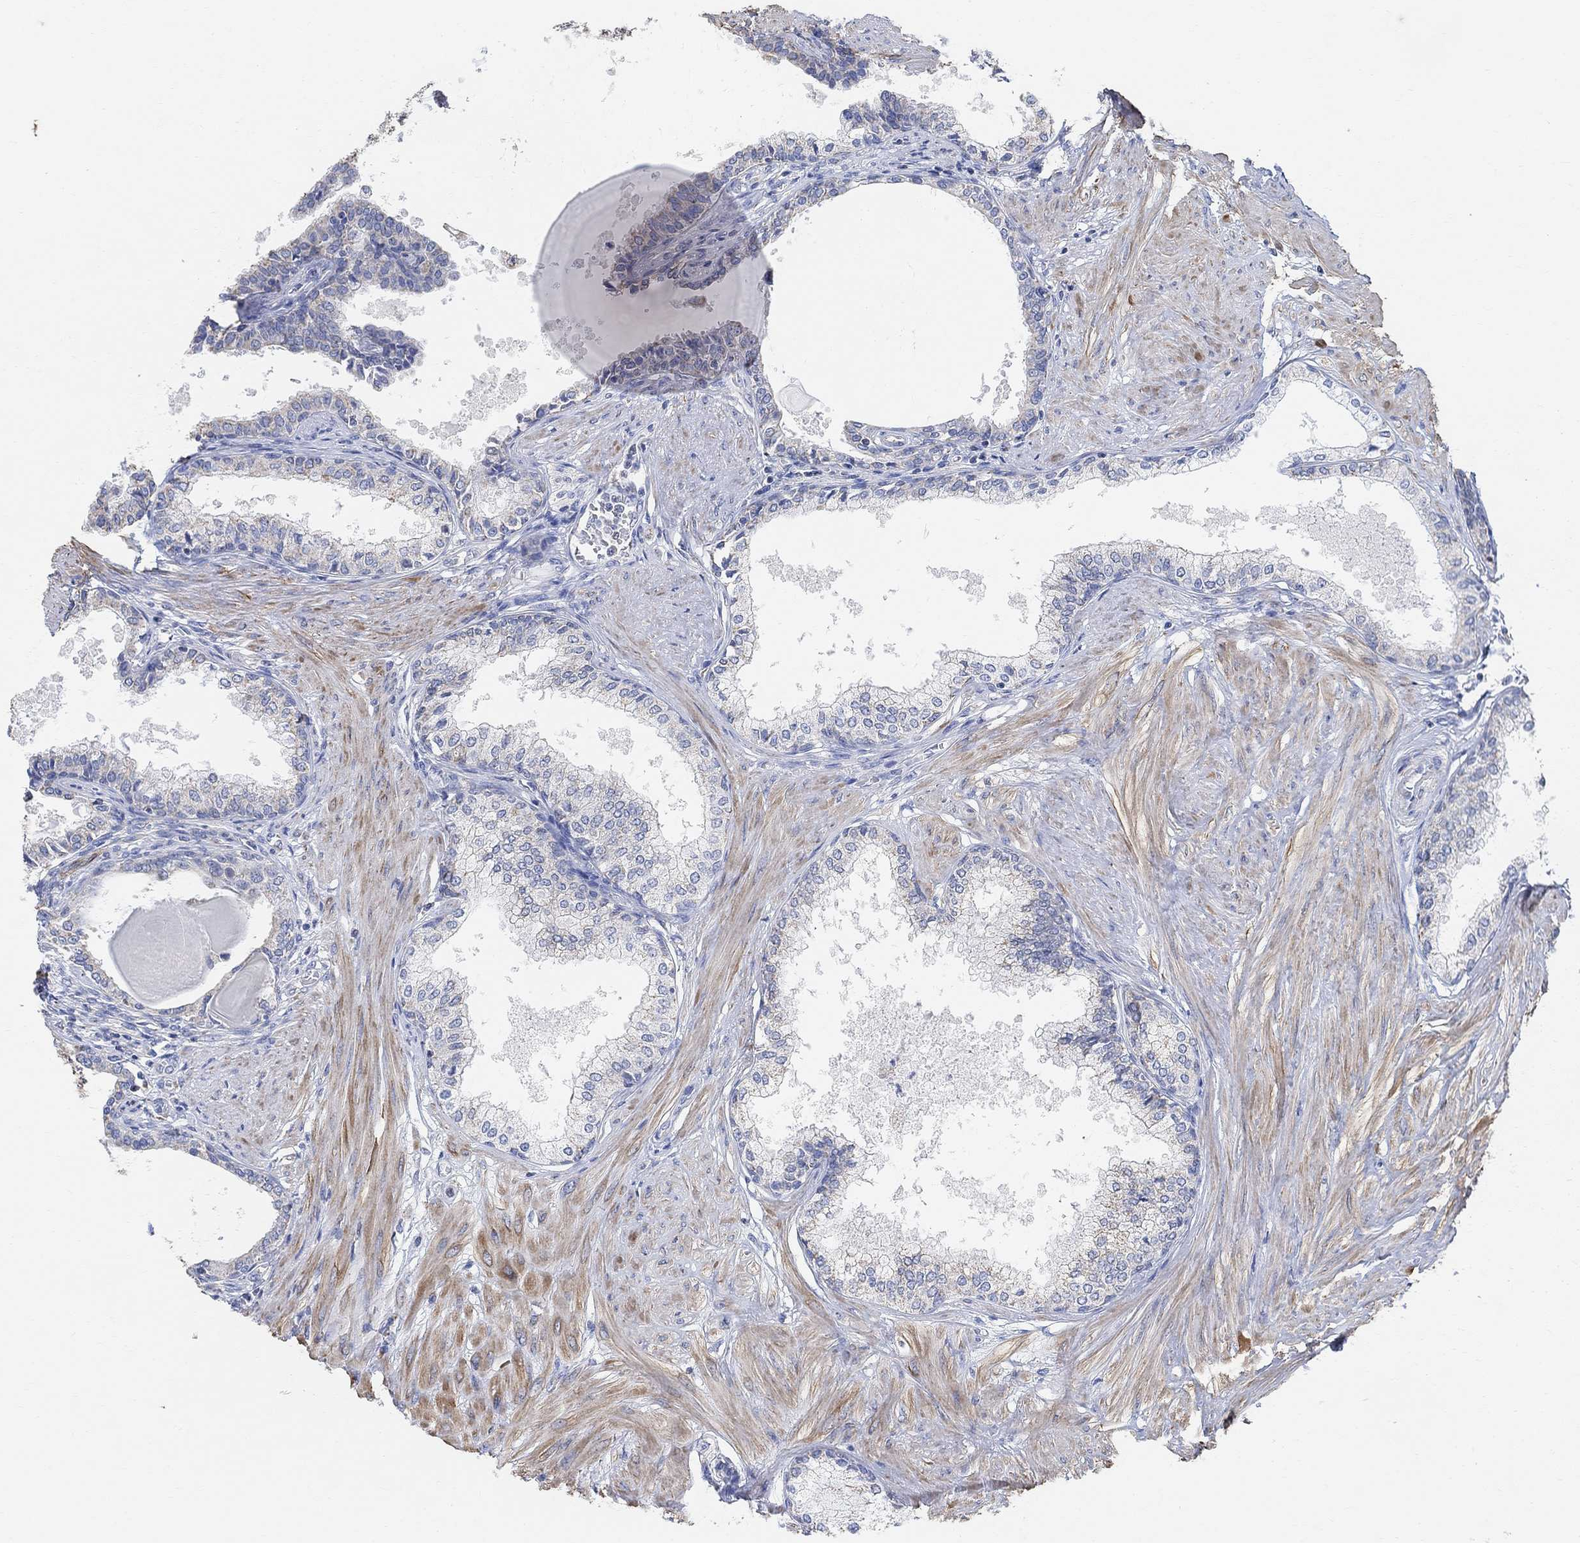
{"staining": {"intensity": "negative", "quantity": "none", "location": "none"}, "tissue": "prostate", "cell_type": "Glandular cells", "image_type": "normal", "snomed": [{"axis": "morphology", "description": "Normal tissue, NOS"}, {"axis": "topography", "description": "Prostate"}], "caption": "Immunohistochemical staining of unremarkable prostate demonstrates no significant positivity in glandular cells.", "gene": "SYT12", "patient": {"sex": "male", "age": 63}}